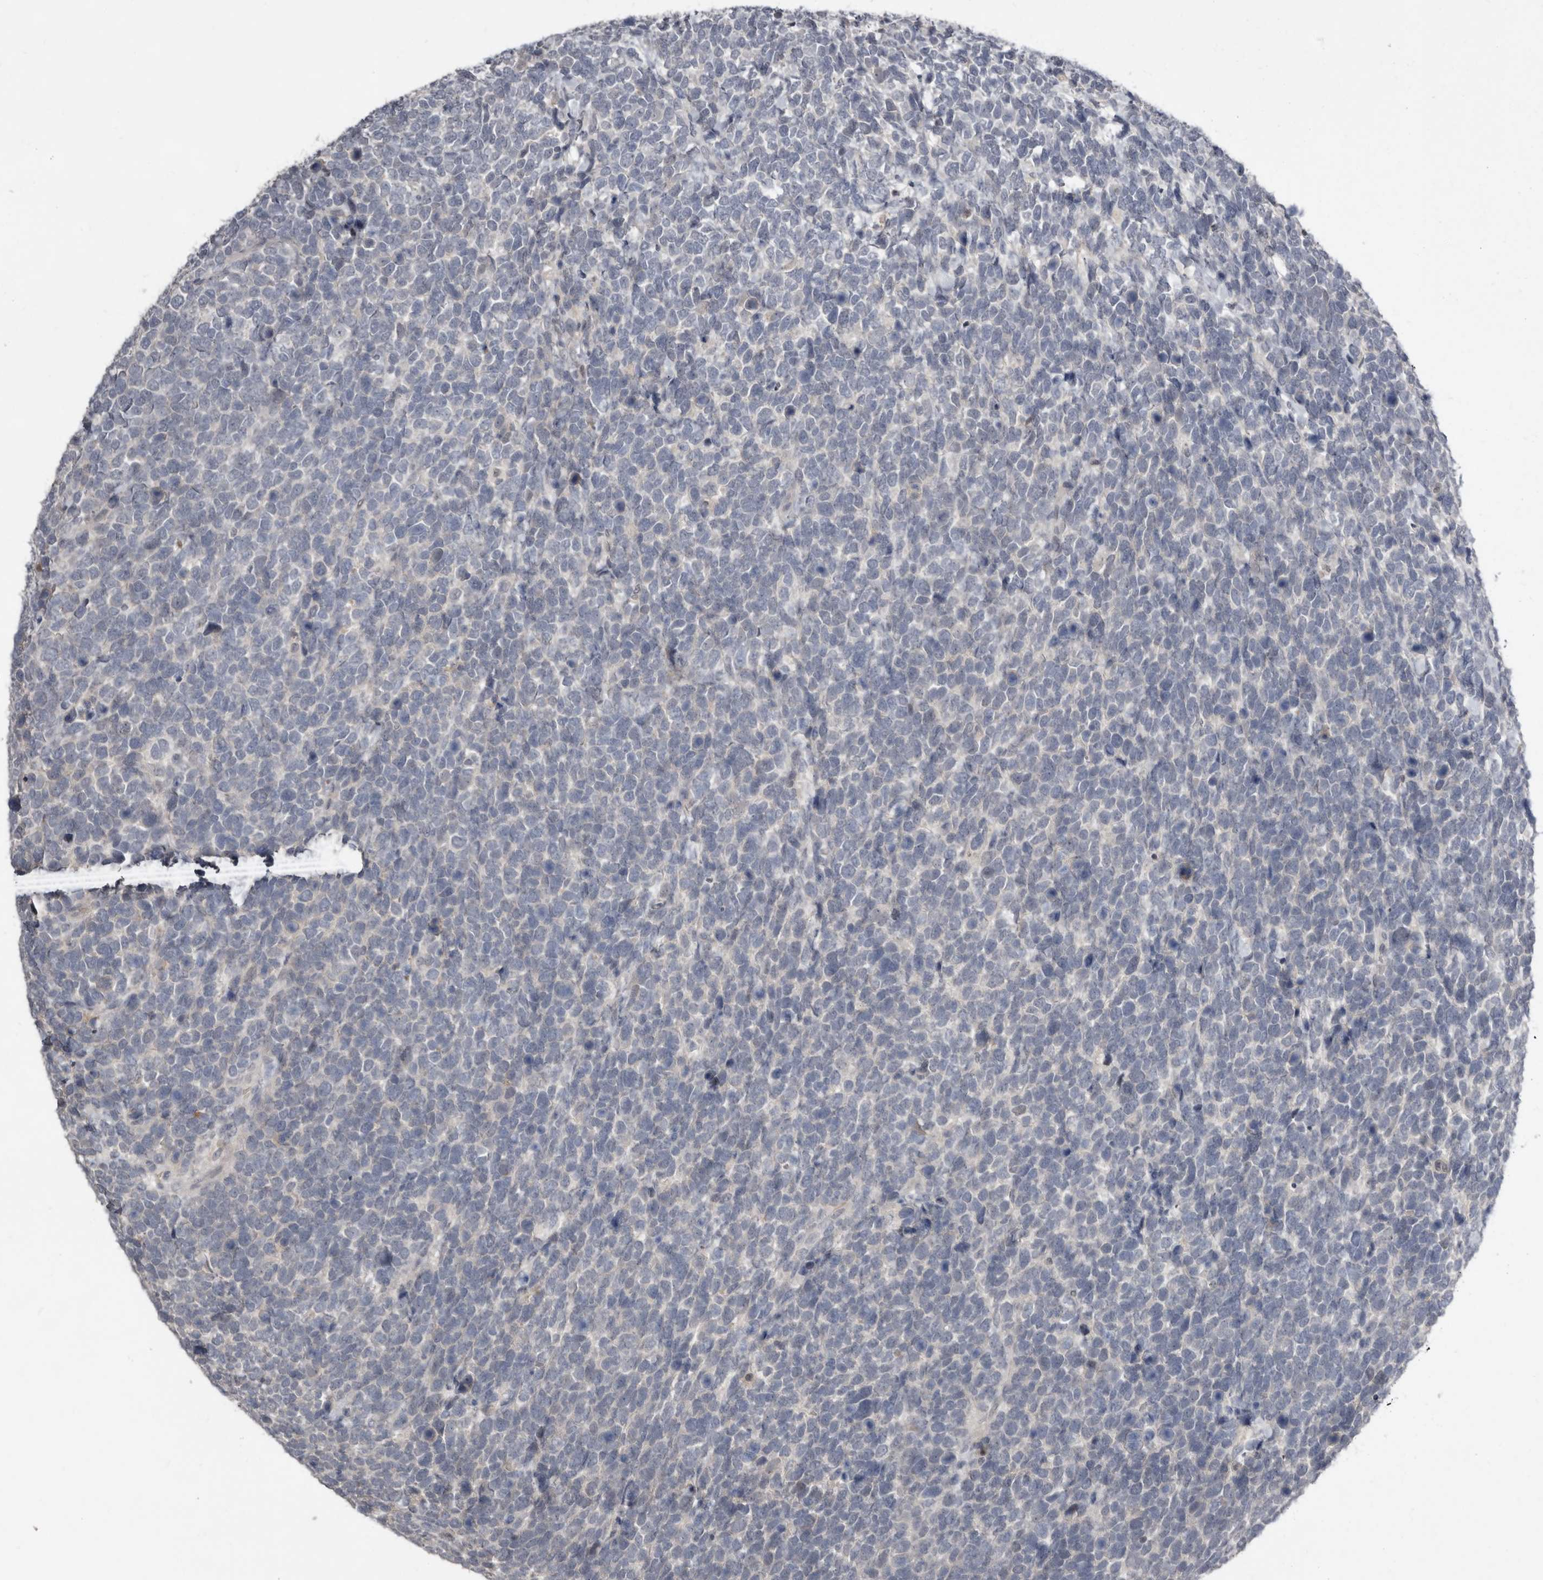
{"staining": {"intensity": "negative", "quantity": "none", "location": "none"}, "tissue": "urothelial cancer", "cell_type": "Tumor cells", "image_type": "cancer", "snomed": [{"axis": "morphology", "description": "Urothelial carcinoma, High grade"}, {"axis": "topography", "description": "Urinary bladder"}], "caption": "Micrograph shows no protein expression in tumor cells of high-grade urothelial carcinoma tissue. The staining was performed using DAB to visualize the protein expression in brown, while the nuclei were stained in blue with hematoxylin (Magnification: 20x).", "gene": "RBKS", "patient": {"sex": "female", "age": 80}}